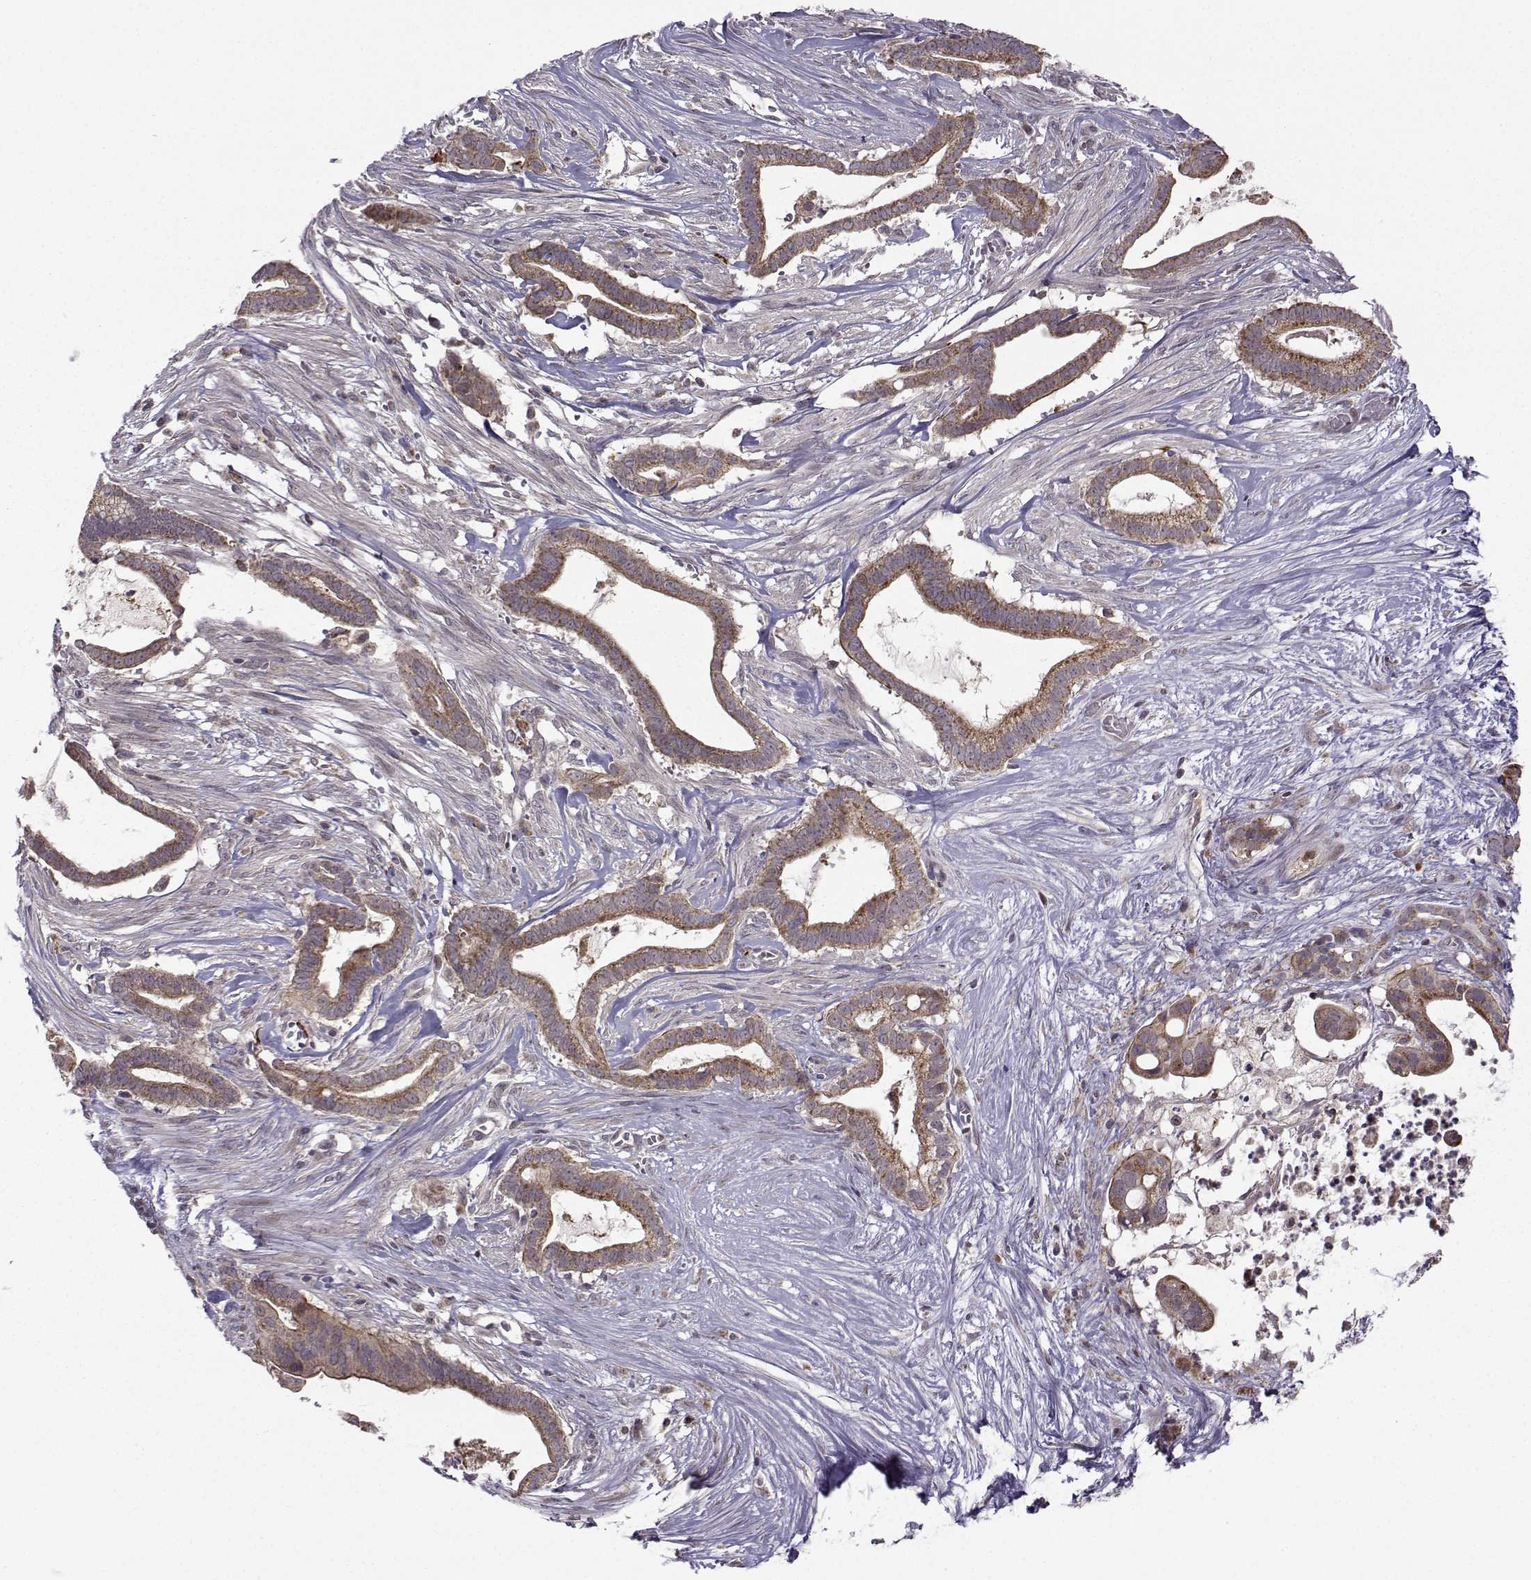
{"staining": {"intensity": "strong", "quantity": "25%-75%", "location": "cytoplasmic/membranous"}, "tissue": "pancreatic cancer", "cell_type": "Tumor cells", "image_type": "cancer", "snomed": [{"axis": "morphology", "description": "Adenocarcinoma, NOS"}, {"axis": "topography", "description": "Pancreas"}], "caption": "Pancreatic cancer stained with a brown dye exhibits strong cytoplasmic/membranous positive positivity in about 25%-75% of tumor cells.", "gene": "NECAB3", "patient": {"sex": "male", "age": 61}}